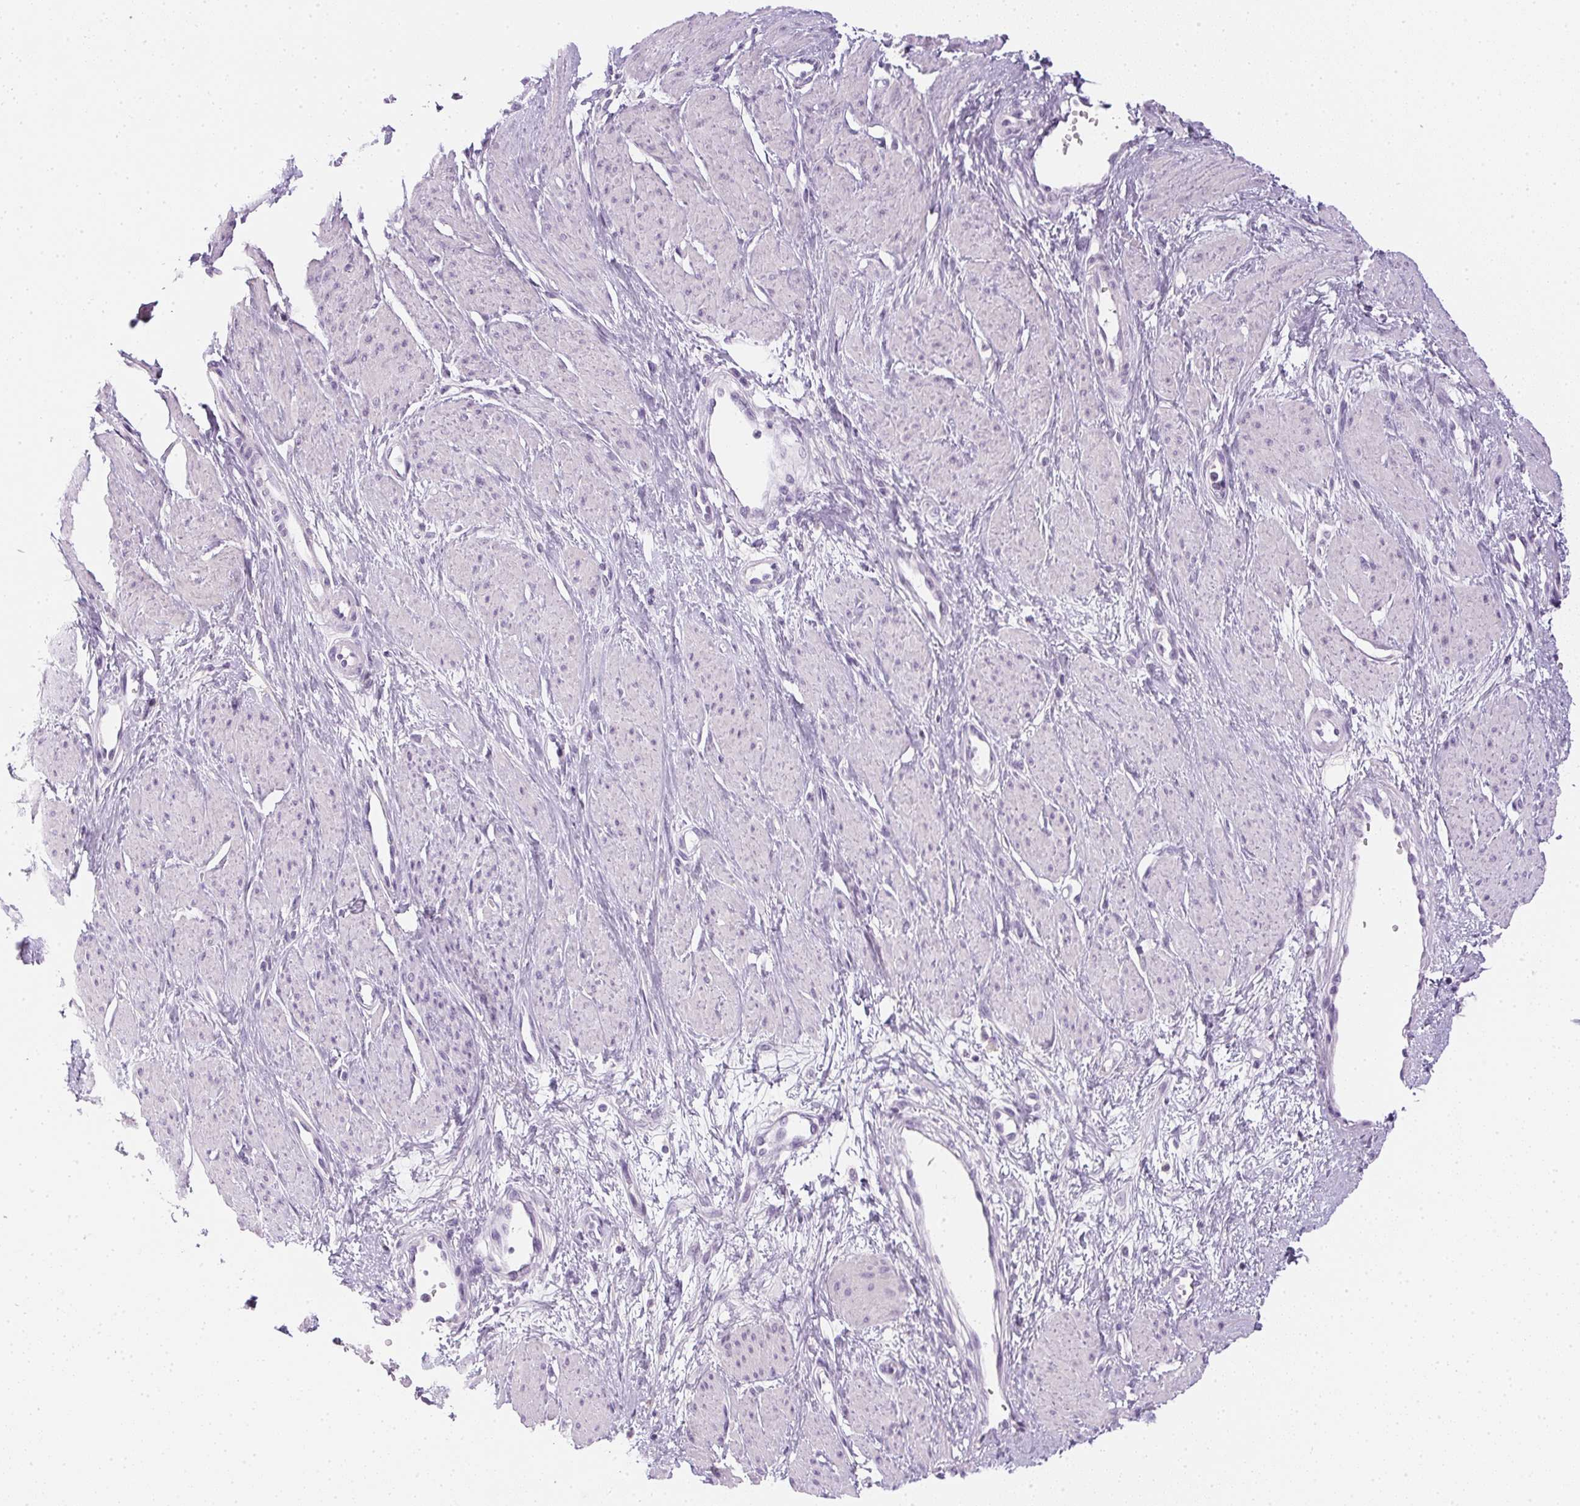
{"staining": {"intensity": "negative", "quantity": "none", "location": "none"}, "tissue": "smooth muscle", "cell_type": "Smooth muscle cells", "image_type": "normal", "snomed": [{"axis": "morphology", "description": "Normal tissue, NOS"}, {"axis": "topography", "description": "Smooth muscle"}, {"axis": "topography", "description": "Uterus"}], "caption": "DAB (3,3'-diaminobenzidine) immunohistochemical staining of unremarkable smooth muscle shows no significant positivity in smooth muscle cells. Nuclei are stained in blue.", "gene": "PPY", "patient": {"sex": "female", "age": 39}}